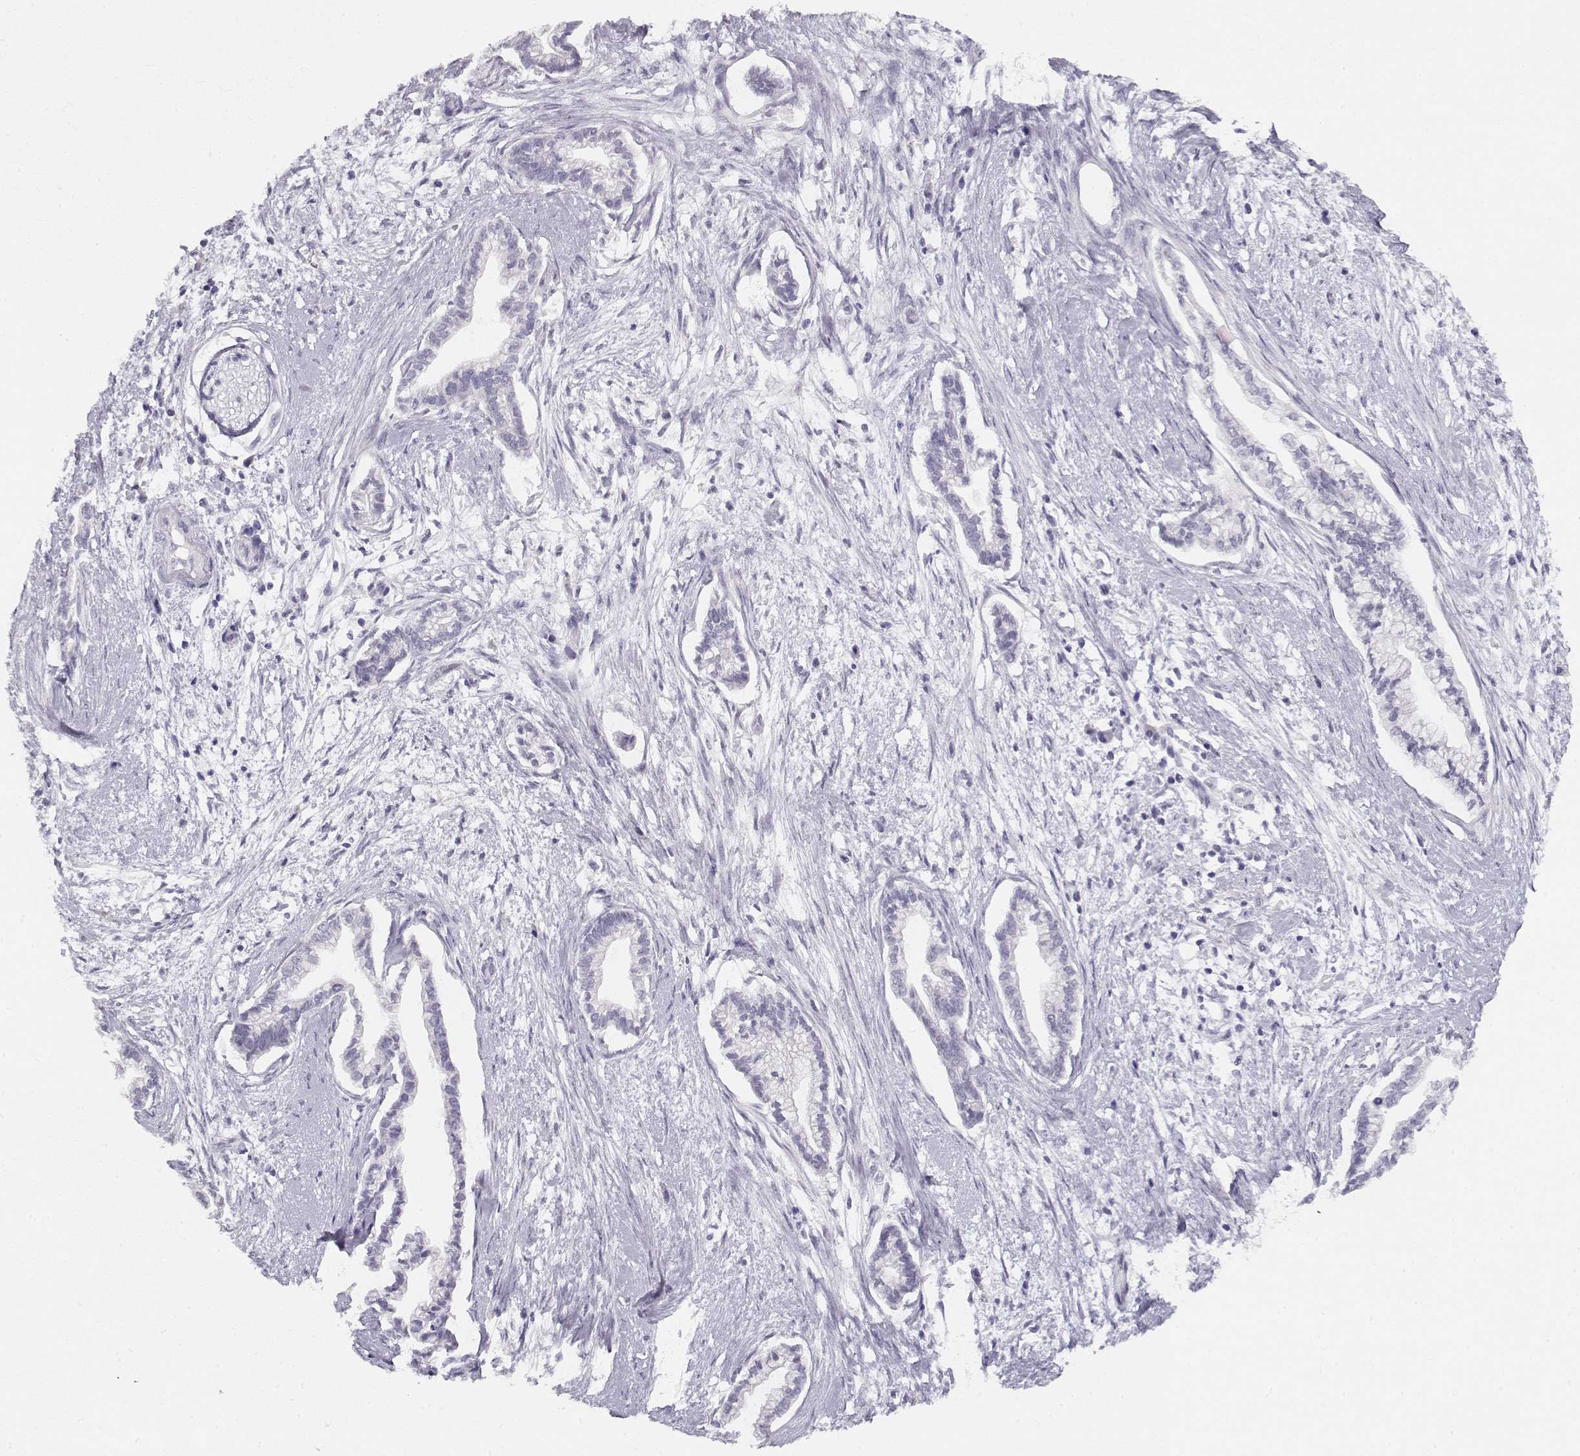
{"staining": {"intensity": "negative", "quantity": "none", "location": "none"}, "tissue": "cervical cancer", "cell_type": "Tumor cells", "image_type": "cancer", "snomed": [{"axis": "morphology", "description": "Adenocarcinoma, NOS"}, {"axis": "topography", "description": "Cervix"}], "caption": "An IHC photomicrograph of cervical cancer is shown. There is no staining in tumor cells of cervical cancer.", "gene": "IMPG1", "patient": {"sex": "female", "age": 62}}